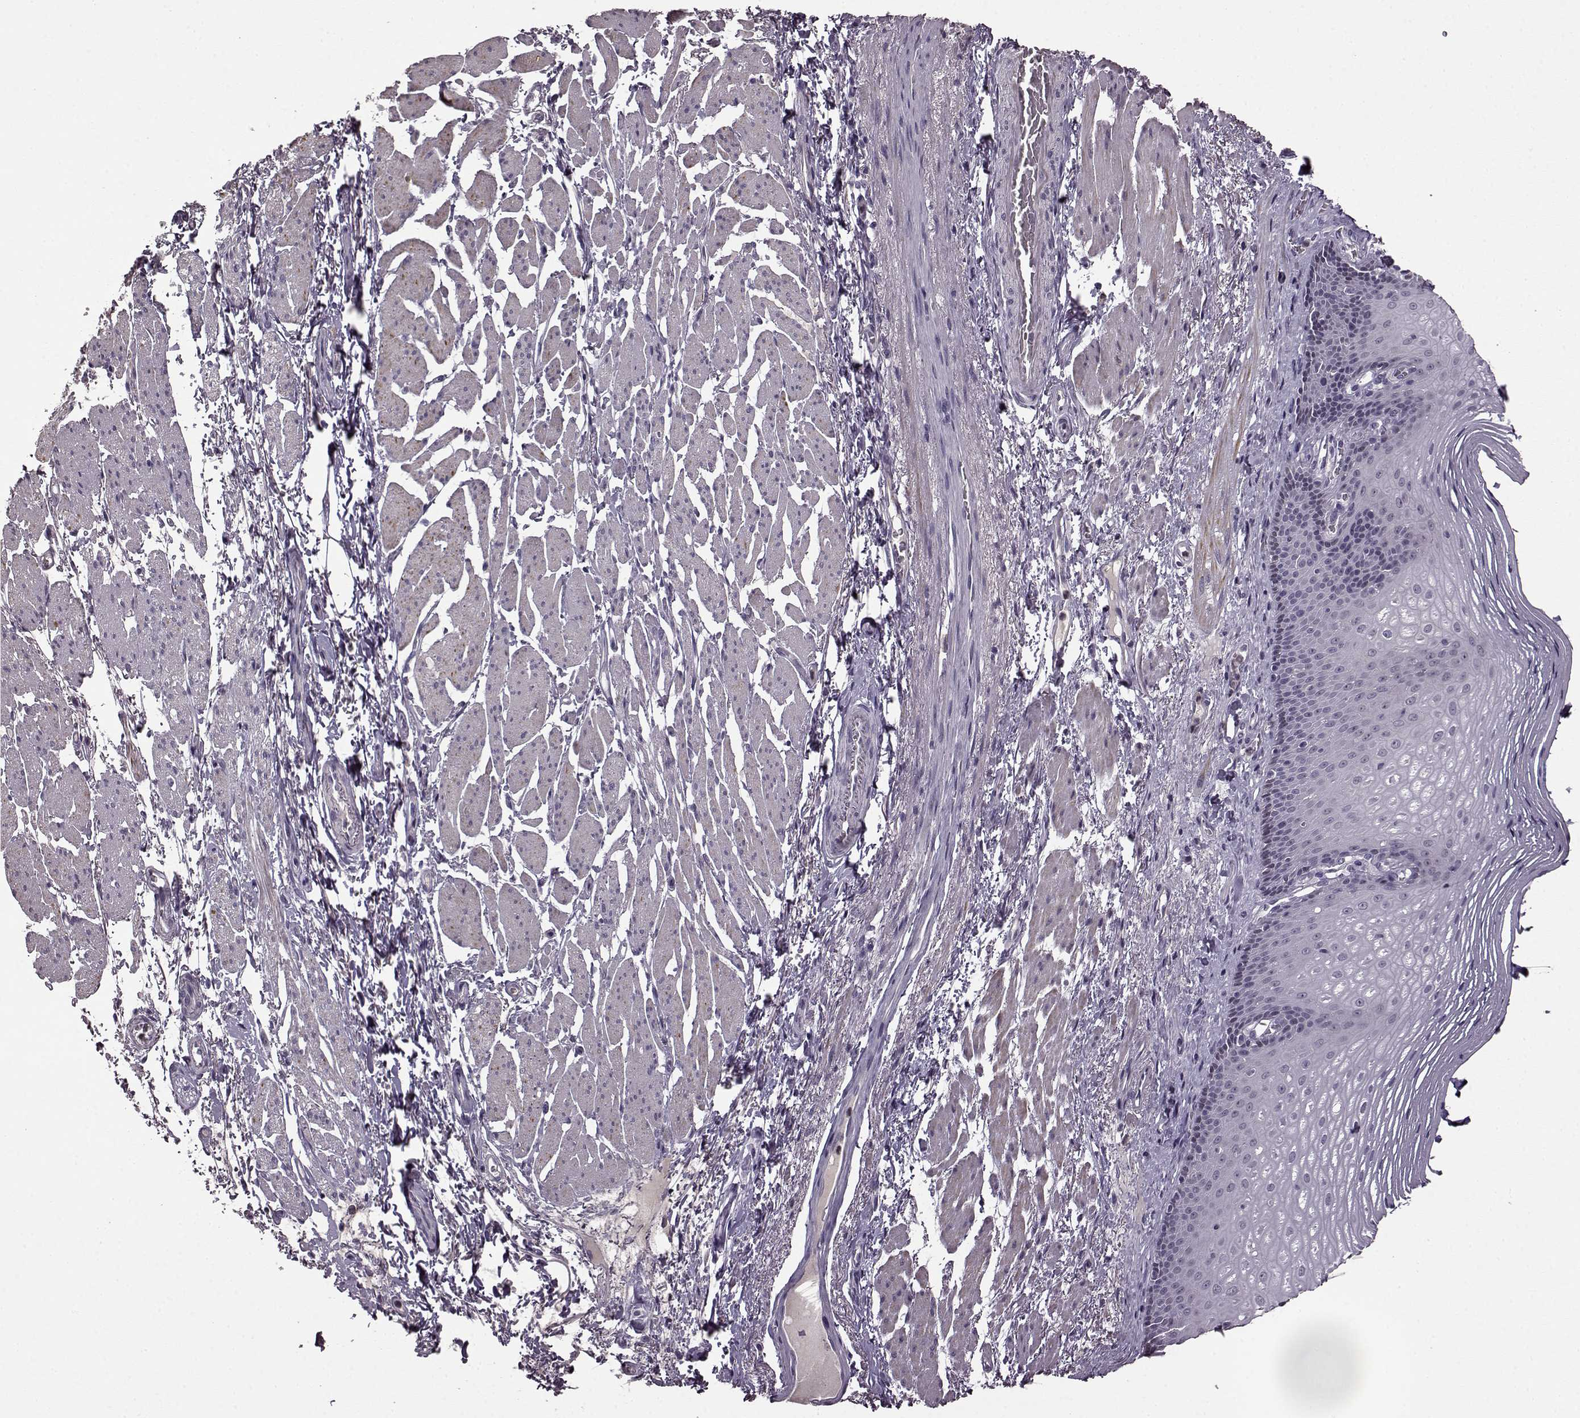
{"staining": {"intensity": "negative", "quantity": "none", "location": "none"}, "tissue": "esophagus", "cell_type": "Squamous epithelial cells", "image_type": "normal", "snomed": [{"axis": "morphology", "description": "Normal tissue, NOS"}, {"axis": "topography", "description": "Esophagus"}], "caption": "IHC photomicrograph of normal human esophagus stained for a protein (brown), which exhibits no expression in squamous epithelial cells. (DAB immunohistochemistry (IHC), high magnification).", "gene": "CNGA3", "patient": {"sex": "male", "age": 76}}